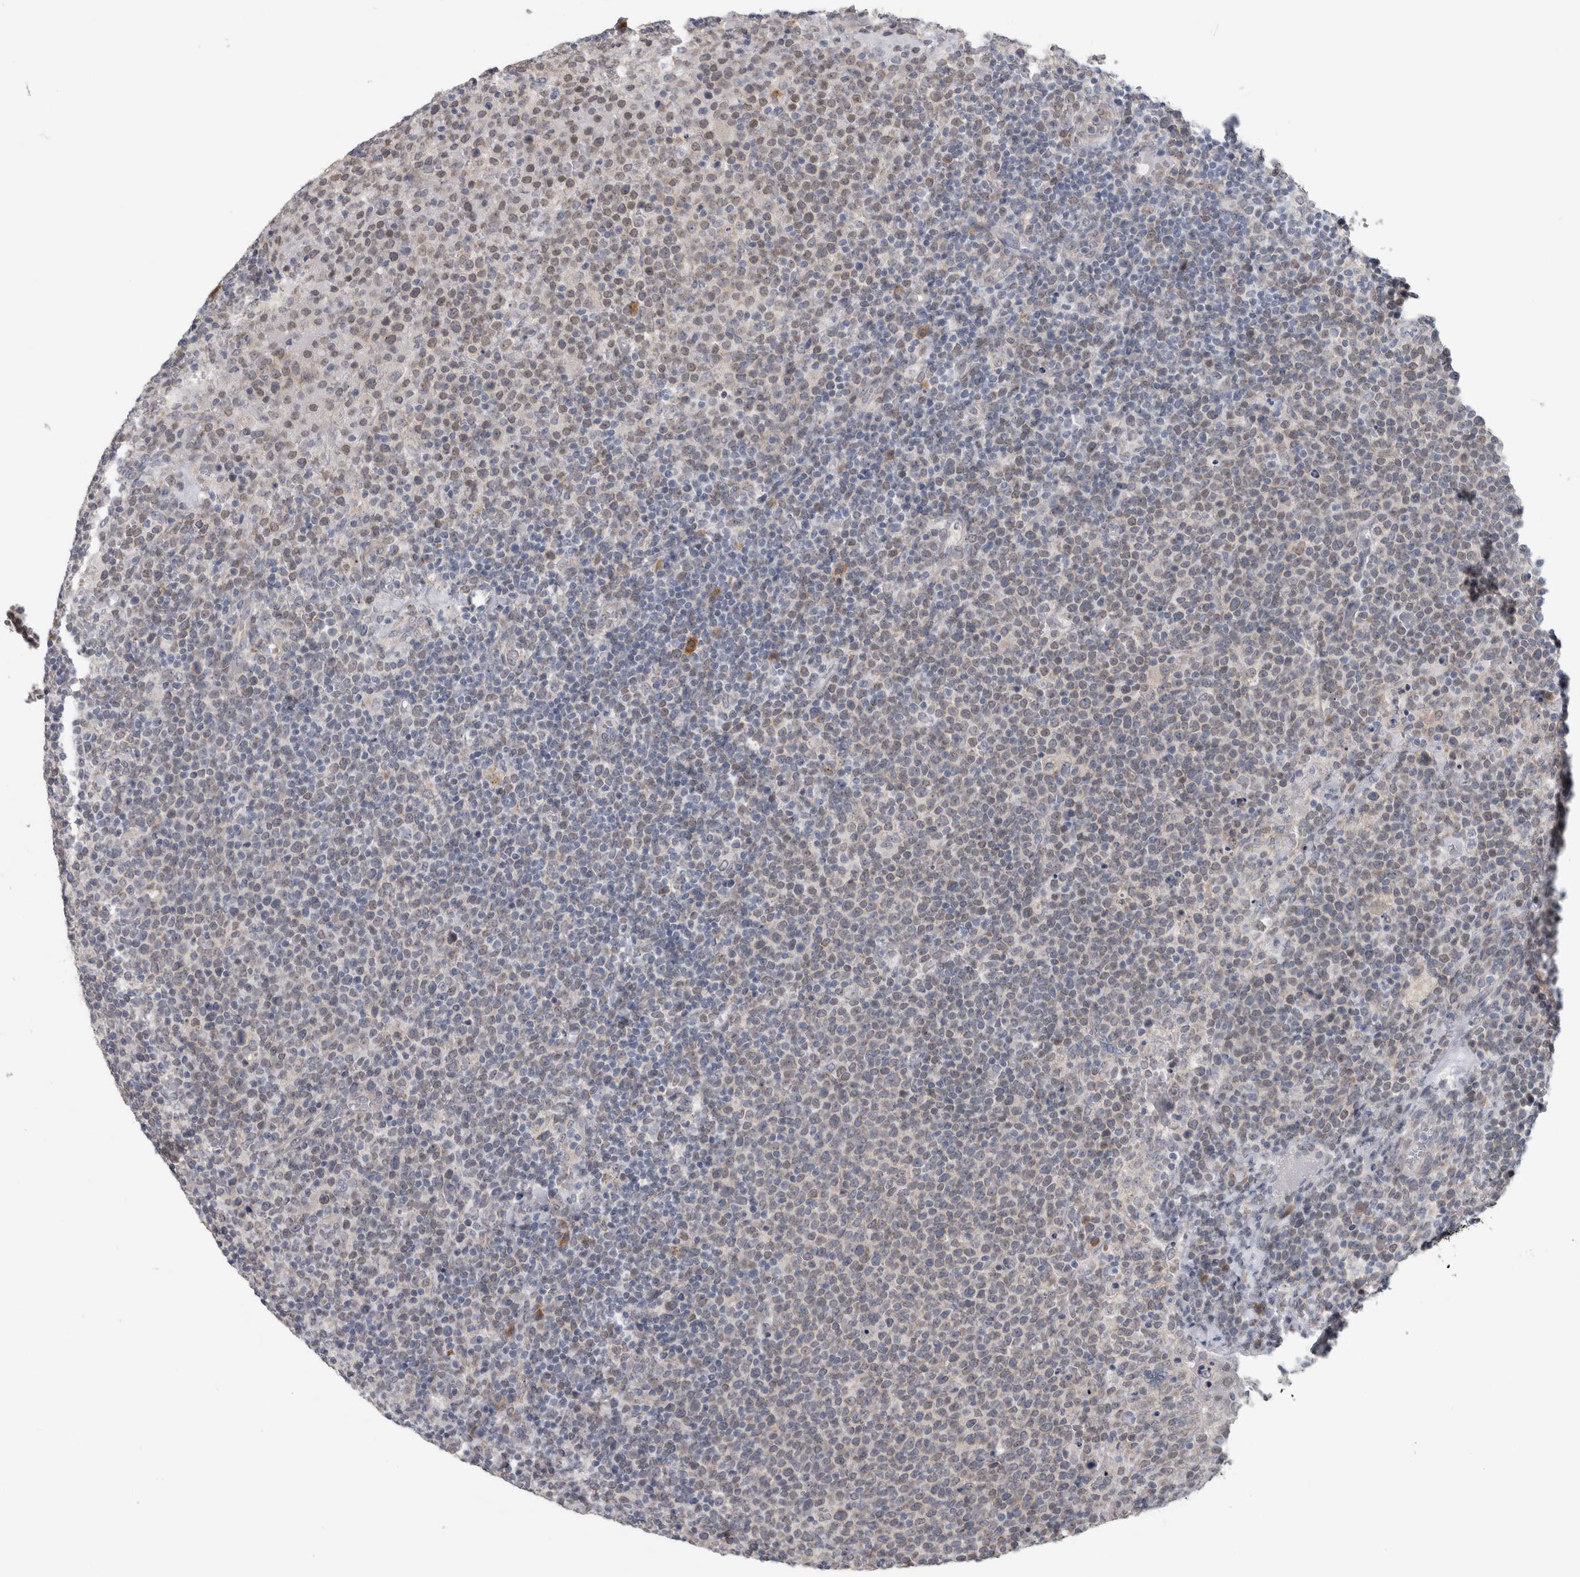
{"staining": {"intensity": "weak", "quantity": "<25%", "location": "cytoplasmic/membranous"}, "tissue": "lymphoma", "cell_type": "Tumor cells", "image_type": "cancer", "snomed": [{"axis": "morphology", "description": "Malignant lymphoma, non-Hodgkin's type, High grade"}, {"axis": "topography", "description": "Lymph node"}], "caption": "Tumor cells are negative for protein expression in human malignant lymphoma, non-Hodgkin's type (high-grade).", "gene": "TMEM242", "patient": {"sex": "male", "age": 61}}